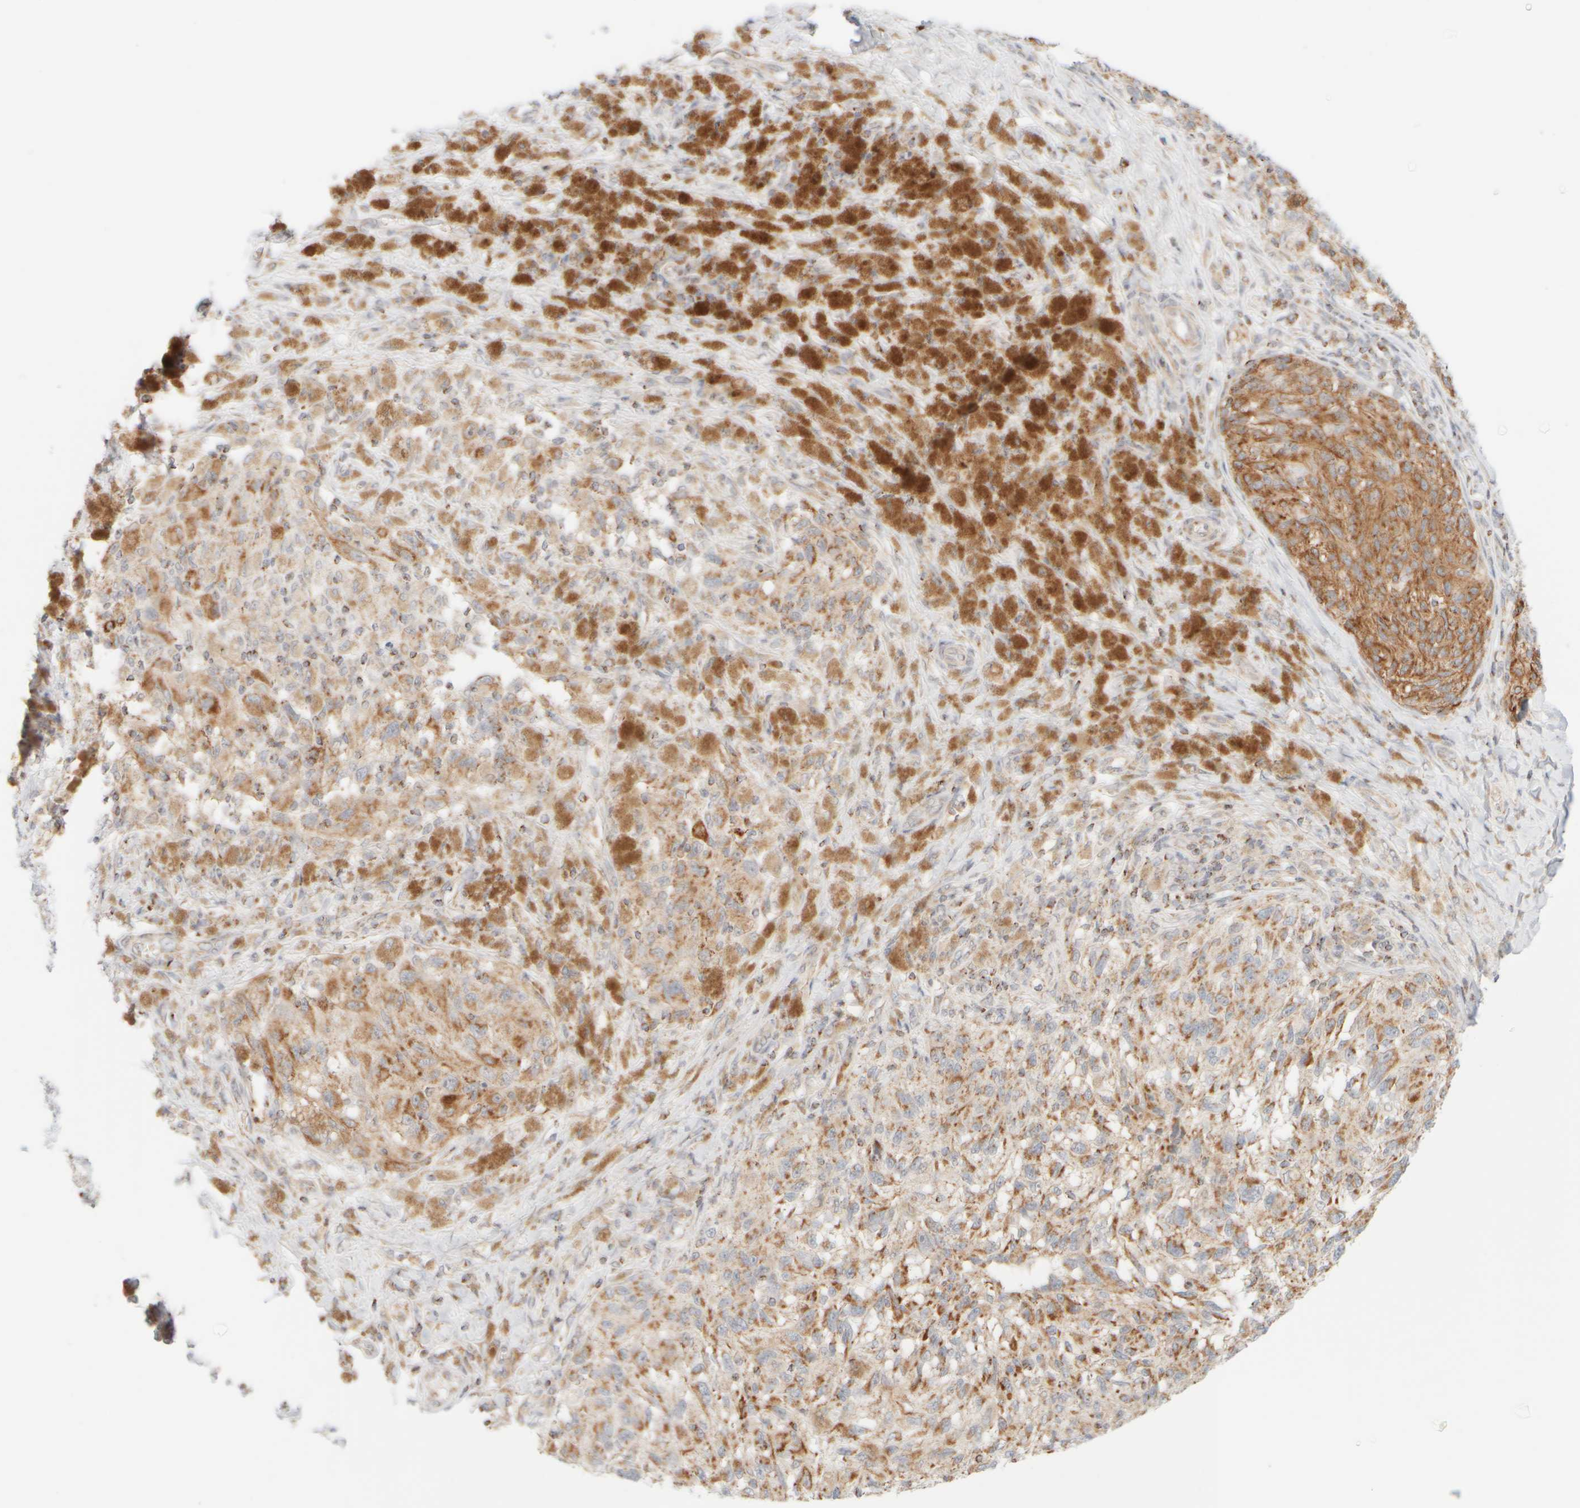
{"staining": {"intensity": "moderate", "quantity": ">75%", "location": "cytoplasmic/membranous"}, "tissue": "melanoma", "cell_type": "Tumor cells", "image_type": "cancer", "snomed": [{"axis": "morphology", "description": "Malignant melanoma, NOS"}, {"axis": "topography", "description": "Skin"}], "caption": "Melanoma tissue shows moderate cytoplasmic/membranous staining in approximately >75% of tumor cells, visualized by immunohistochemistry.", "gene": "PPM1K", "patient": {"sex": "female", "age": 73}}